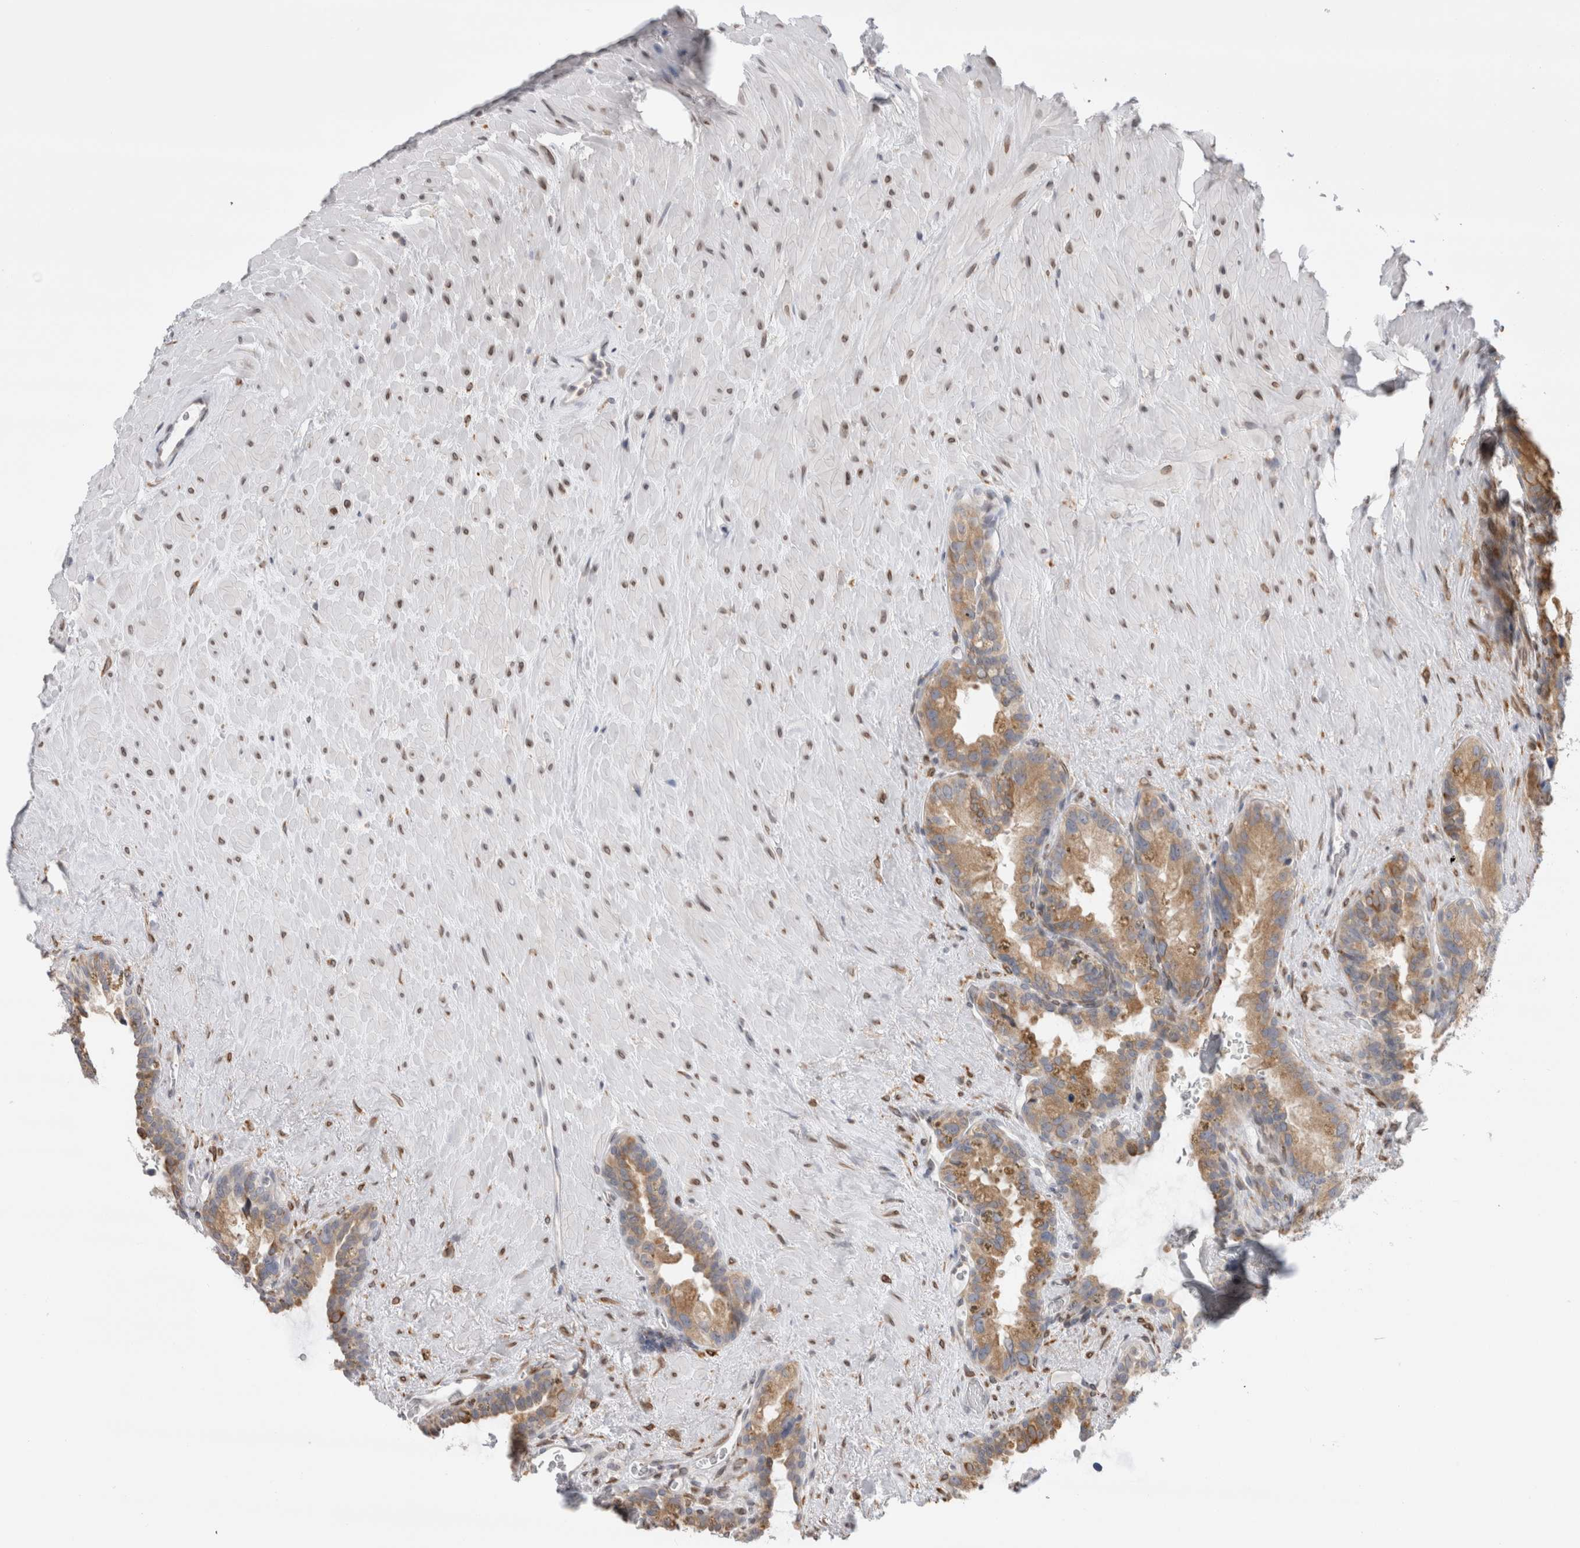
{"staining": {"intensity": "moderate", "quantity": ">75%", "location": "cytoplasmic/membranous"}, "tissue": "seminal vesicle", "cell_type": "Glandular cells", "image_type": "normal", "snomed": [{"axis": "morphology", "description": "Normal tissue, NOS"}, {"axis": "topography", "description": "Seminal veicle"}], "caption": "Immunohistochemistry (IHC) staining of benign seminal vesicle, which reveals medium levels of moderate cytoplasmic/membranous staining in about >75% of glandular cells indicating moderate cytoplasmic/membranous protein expression. The staining was performed using DAB (brown) for protein detection and nuclei were counterstained in hematoxylin (blue).", "gene": "VCPIP1", "patient": {"sex": "male", "age": 80}}